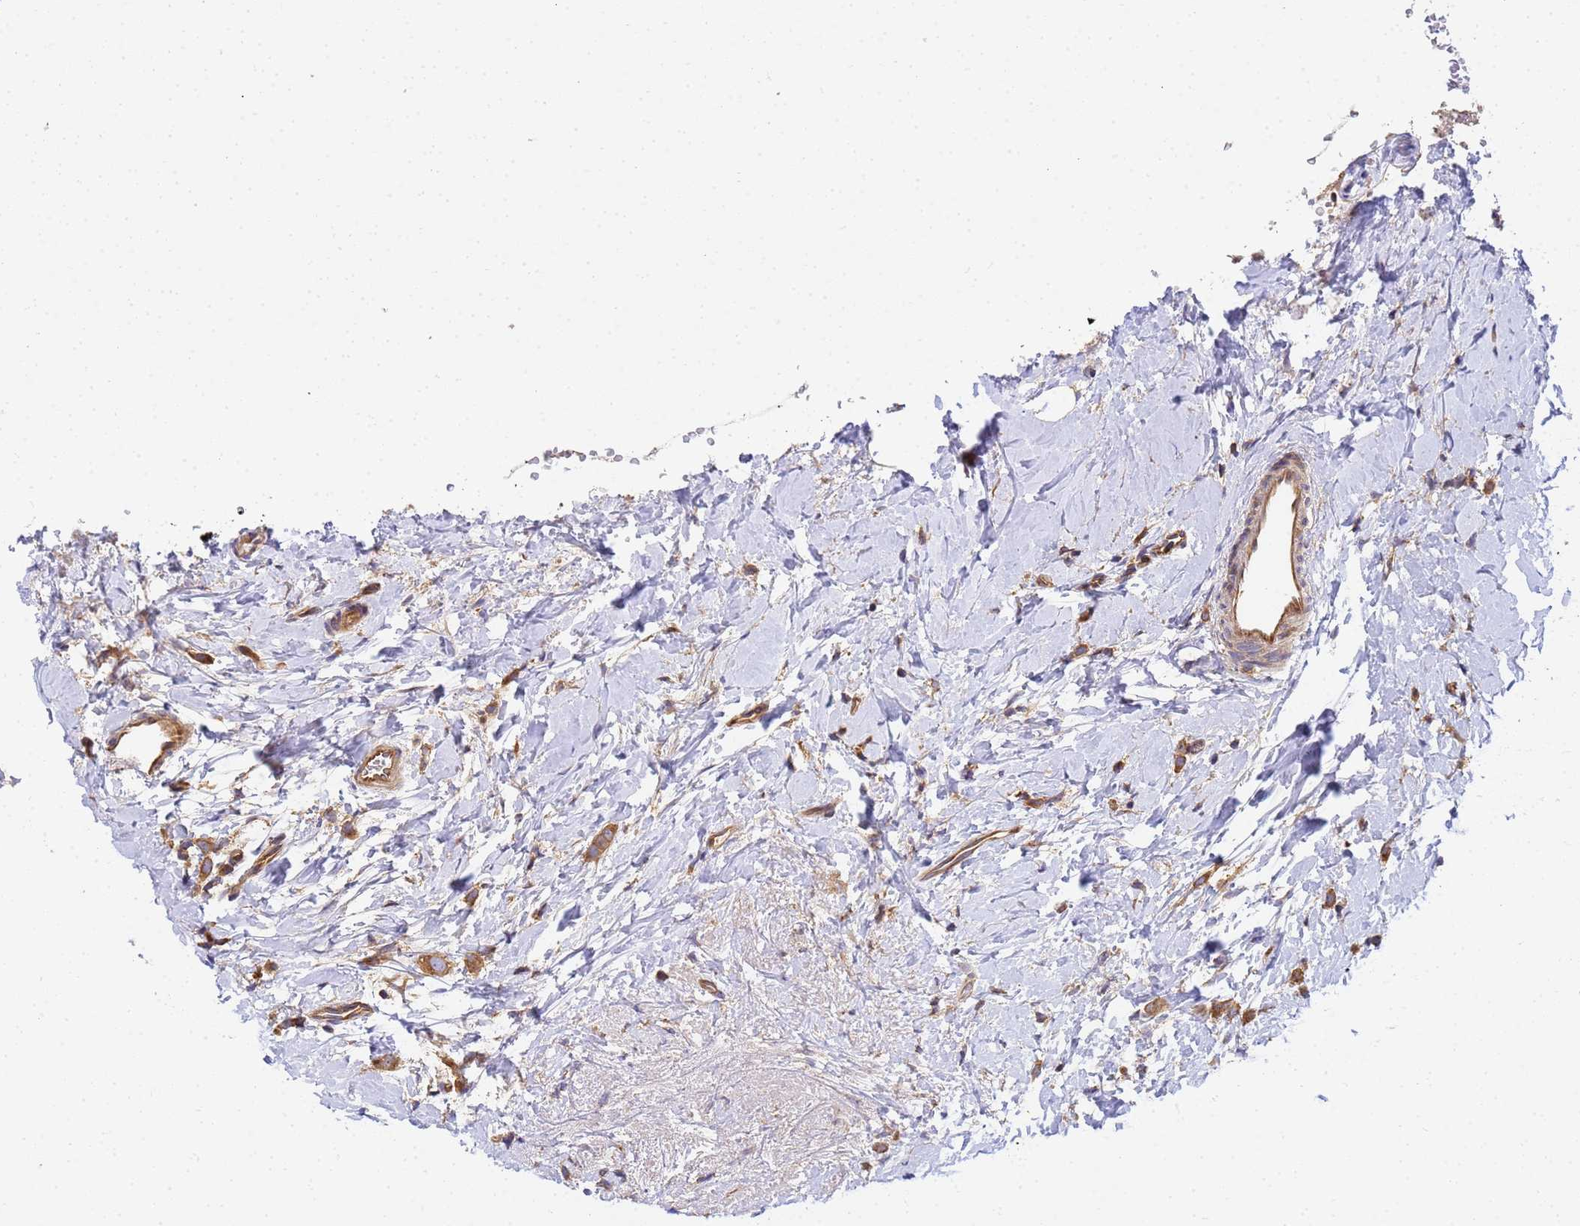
{"staining": {"intensity": "moderate", "quantity": ">75%", "location": "cytoplasmic/membranous"}, "tissue": "breast cancer", "cell_type": "Tumor cells", "image_type": "cancer", "snomed": [{"axis": "morphology", "description": "Lobular carcinoma"}, {"axis": "topography", "description": "Breast"}], "caption": "Breast lobular carcinoma was stained to show a protein in brown. There is medium levels of moderate cytoplasmic/membranous positivity in about >75% of tumor cells.", "gene": "BECN1", "patient": {"sex": "female", "age": 47}}